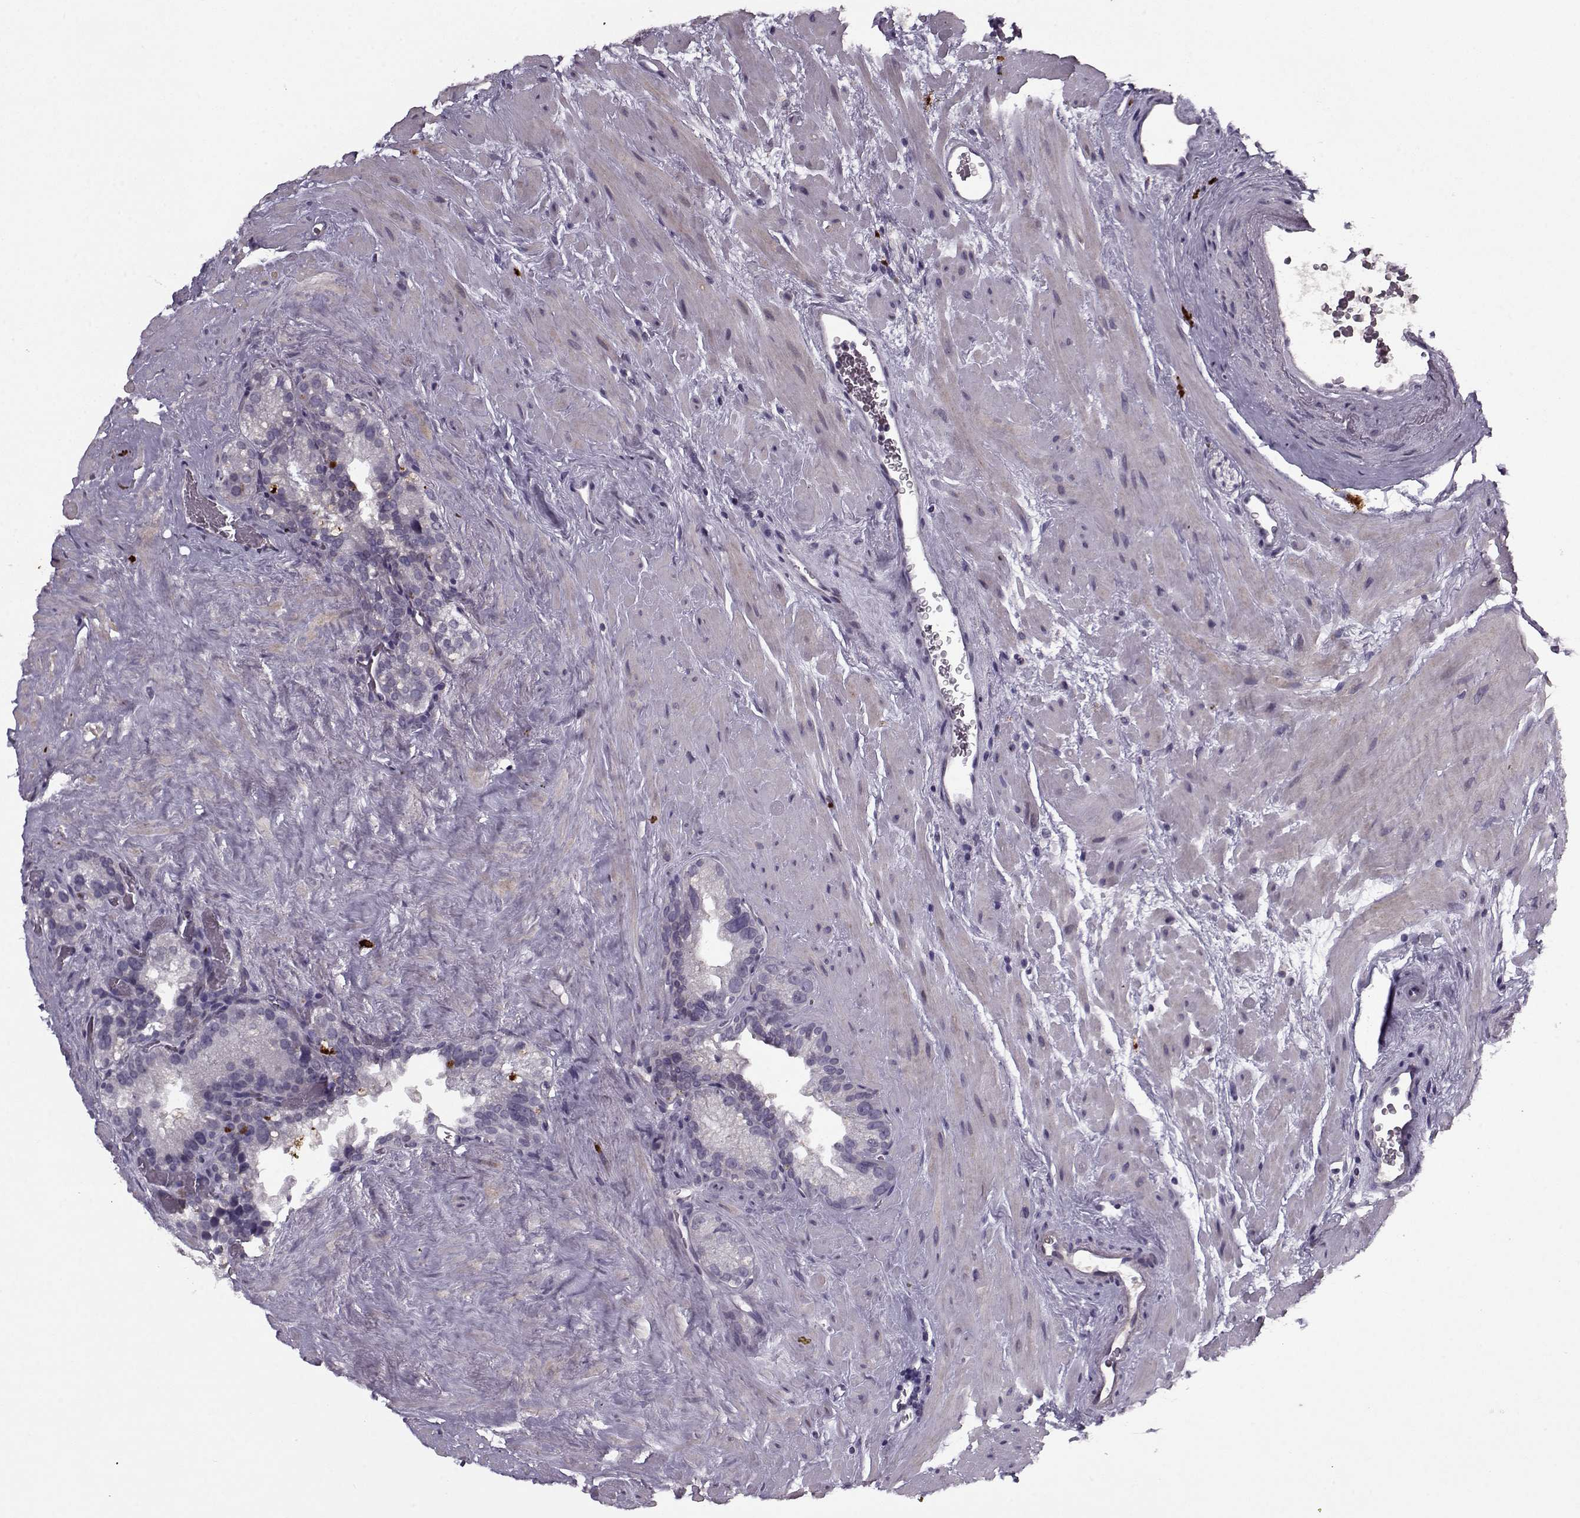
{"staining": {"intensity": "negative", "quantity": "none", "location": "none"}, "tissue": "seminal vesicle", "cell_type": "Glandular cells", "image_type": "normal", "snomed": [{"axis": "morphology", "description": "Normal tissue, NOS"}, {"axis": "topography", "description": "Seminal veicle"}], "caption": "An immunohistochemistry photomicrograph of benign seminal vesicle is shown. There is no staining in glandular cells of seminal vesicle.", "gene": "KRT9", "patient": {"sex": "male", "age": 71}}